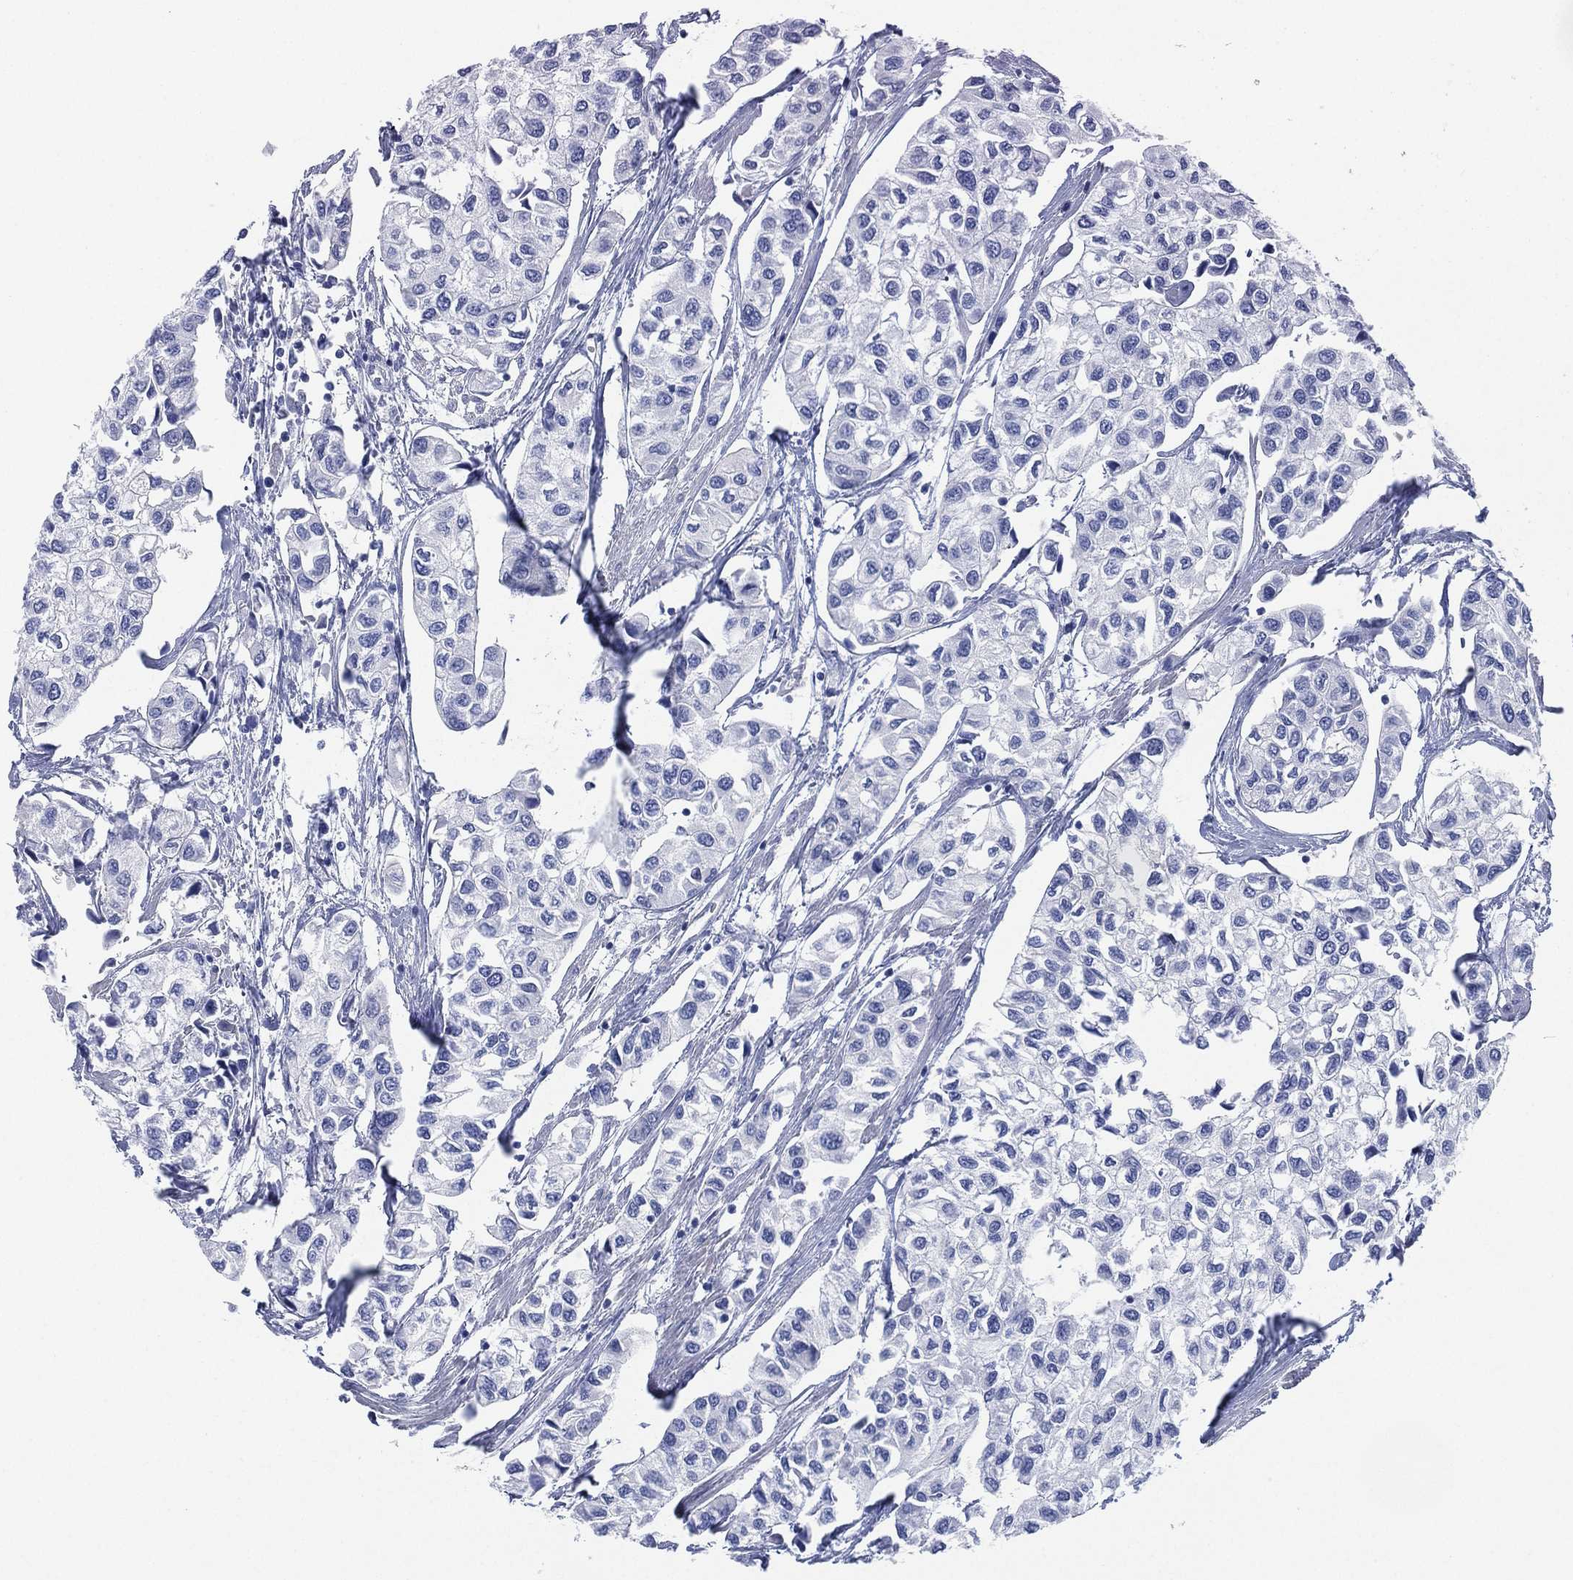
{"staining": {"intensity": "negative", "quantity": "none", "location": "none"}, "tissue": "urothelial cancer", "cell_type": "Tumor cells", "image_type": "cancer", "snomed": [{"axis": "morphology", "description": "Urothelial carcinoma, High grade"}, {"axis": "topography", "description": "Urinary bladder"}], "caption": "Immunohistochemistry photomicrograph of human urothelial cancer stained for a protein (brown), which reveals no staining in tumor cells.", "gene": "CCDC70", "patient": {"sex": "male", "age": 73}}